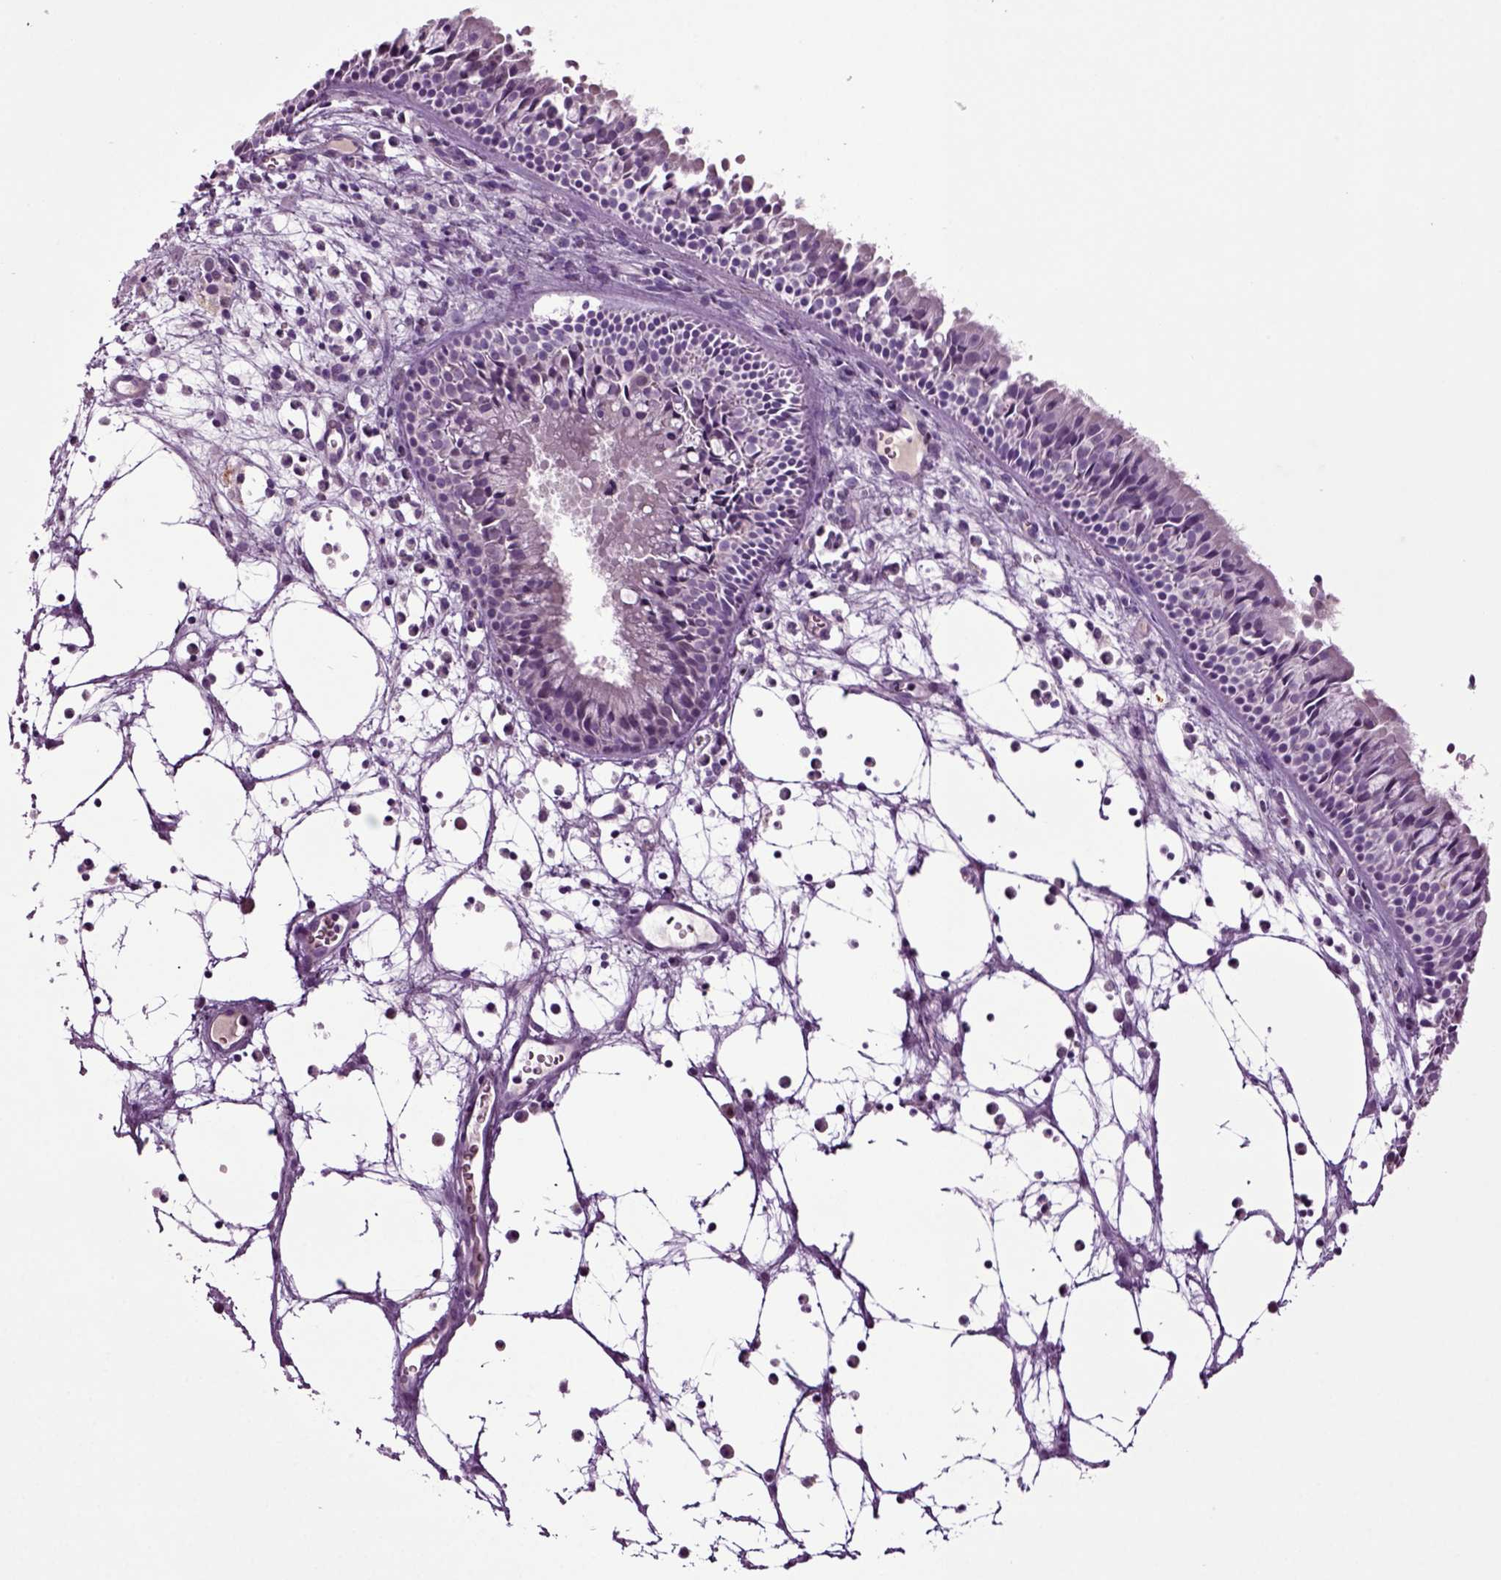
{"staining": {"intensity": "negative", "quantity": "none", "location": "none"}, "tissue": "nasopharynx", "cell_type": "Respiratory epithelial cells", "image_type": "normal", "snomed": [{"axis": "morphology", "description": "Normal tissue, NOS"}, {"axis": "topography", "description": "Nasopharynx"}], "caption": "Respiratory epithelial cells are negative for brown protein staining in benign nasopharynx. (DAB (3,3'-diaminobenzidine) immunohistochemistry, high magnification).", "gene": "FGF11", "patient": {"sex": "male", "age": 83}}